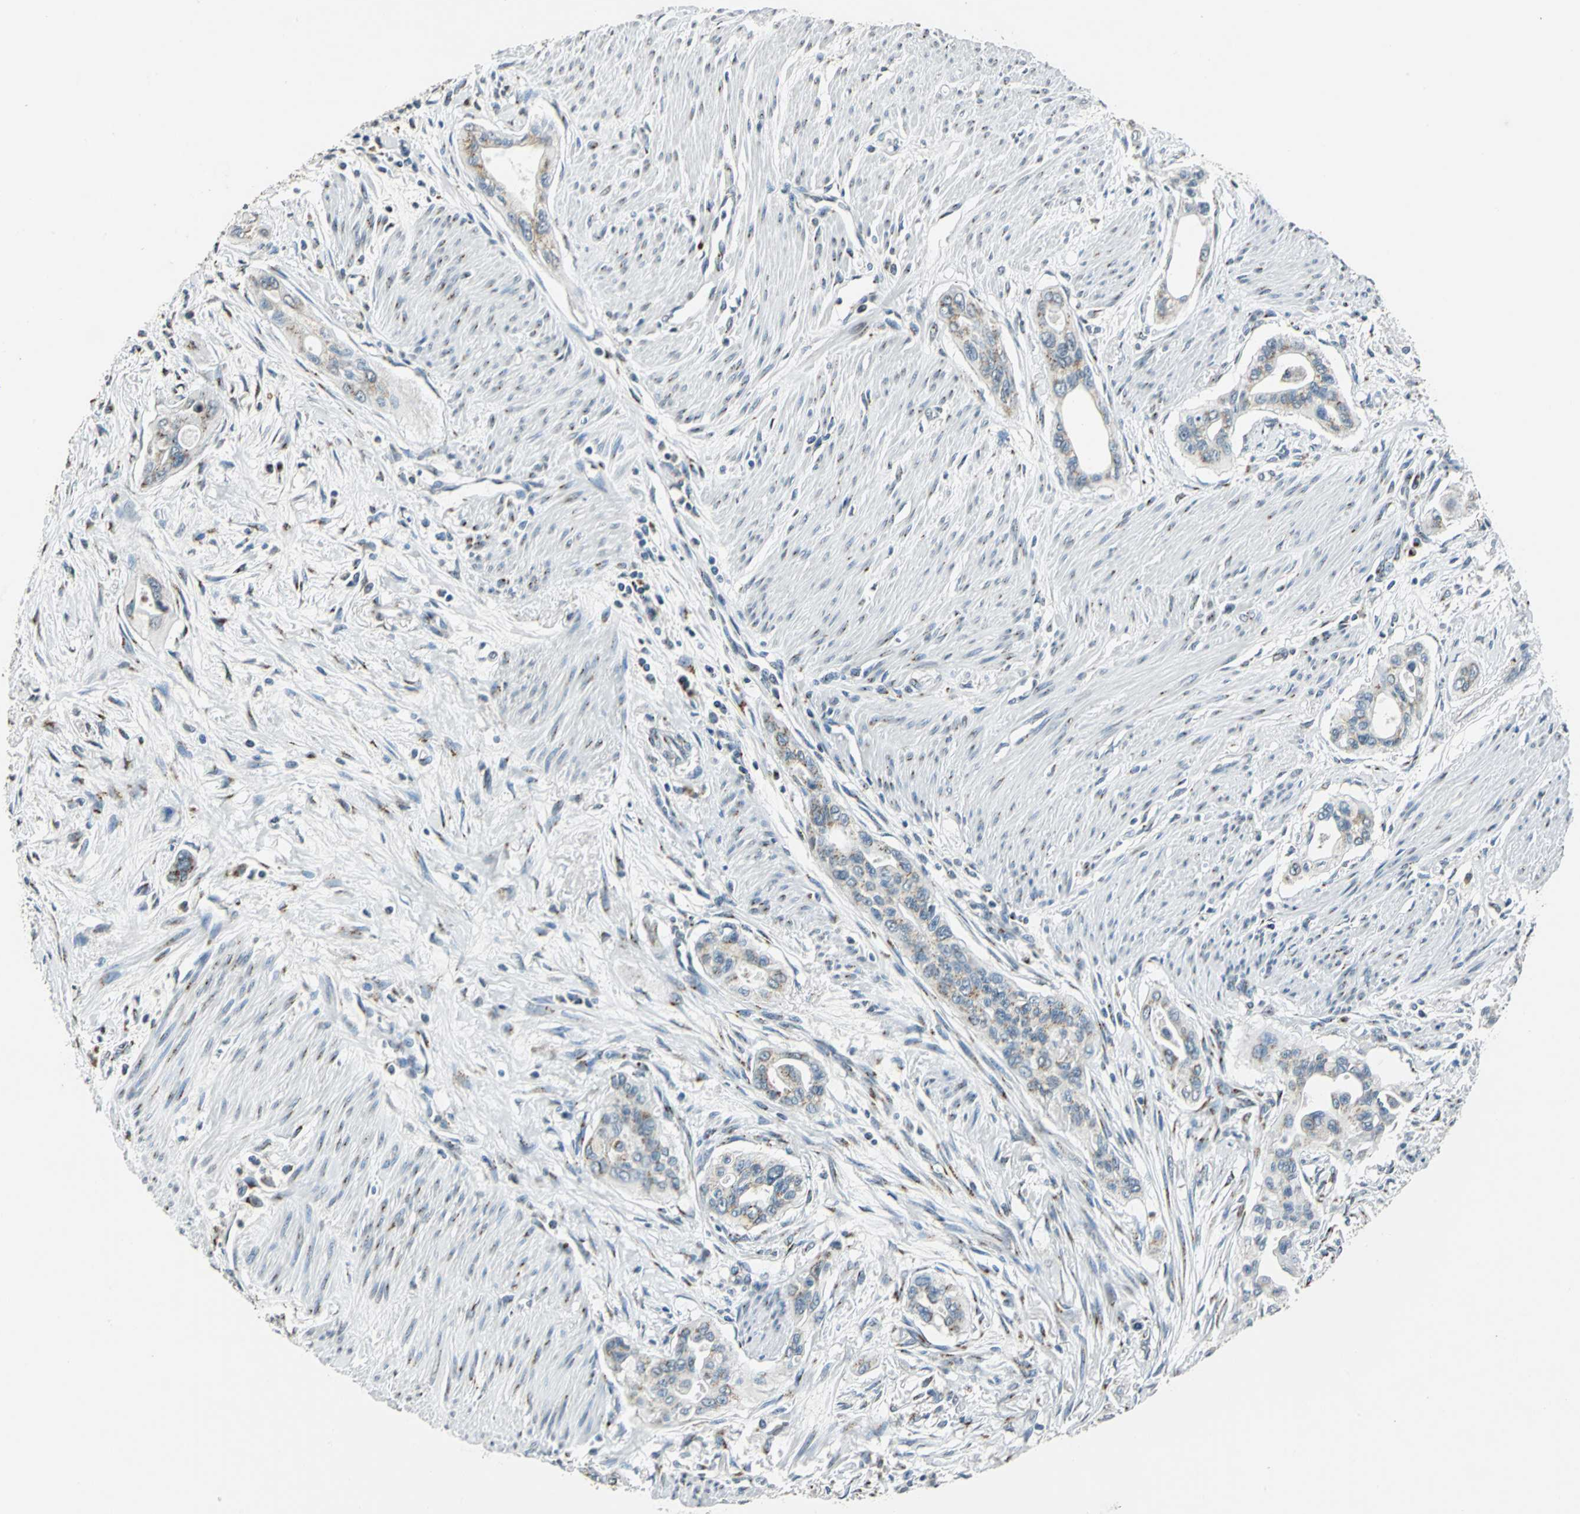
{"staining": {"intensity": "weak", "quantity": "25%-75%", "location": "cytoplasmic/membranous"}, "tissue": "pancreatic cancer", "cell_type": "Tumor cells", "image_type": "cancer", "snomed": [{"axis": "morphology", "description": "Adenocarcinoma, NOS"}, {"axis": "topography", "description": "Pancreas"}], "caption": "Pancreatic adenocarcinoma stained for a protein demonstrates weak cytoplasmic/membranous positivity in tumor cells.", "gene": "TMEM115", "patient": {"sex": "male", "age": 77}}